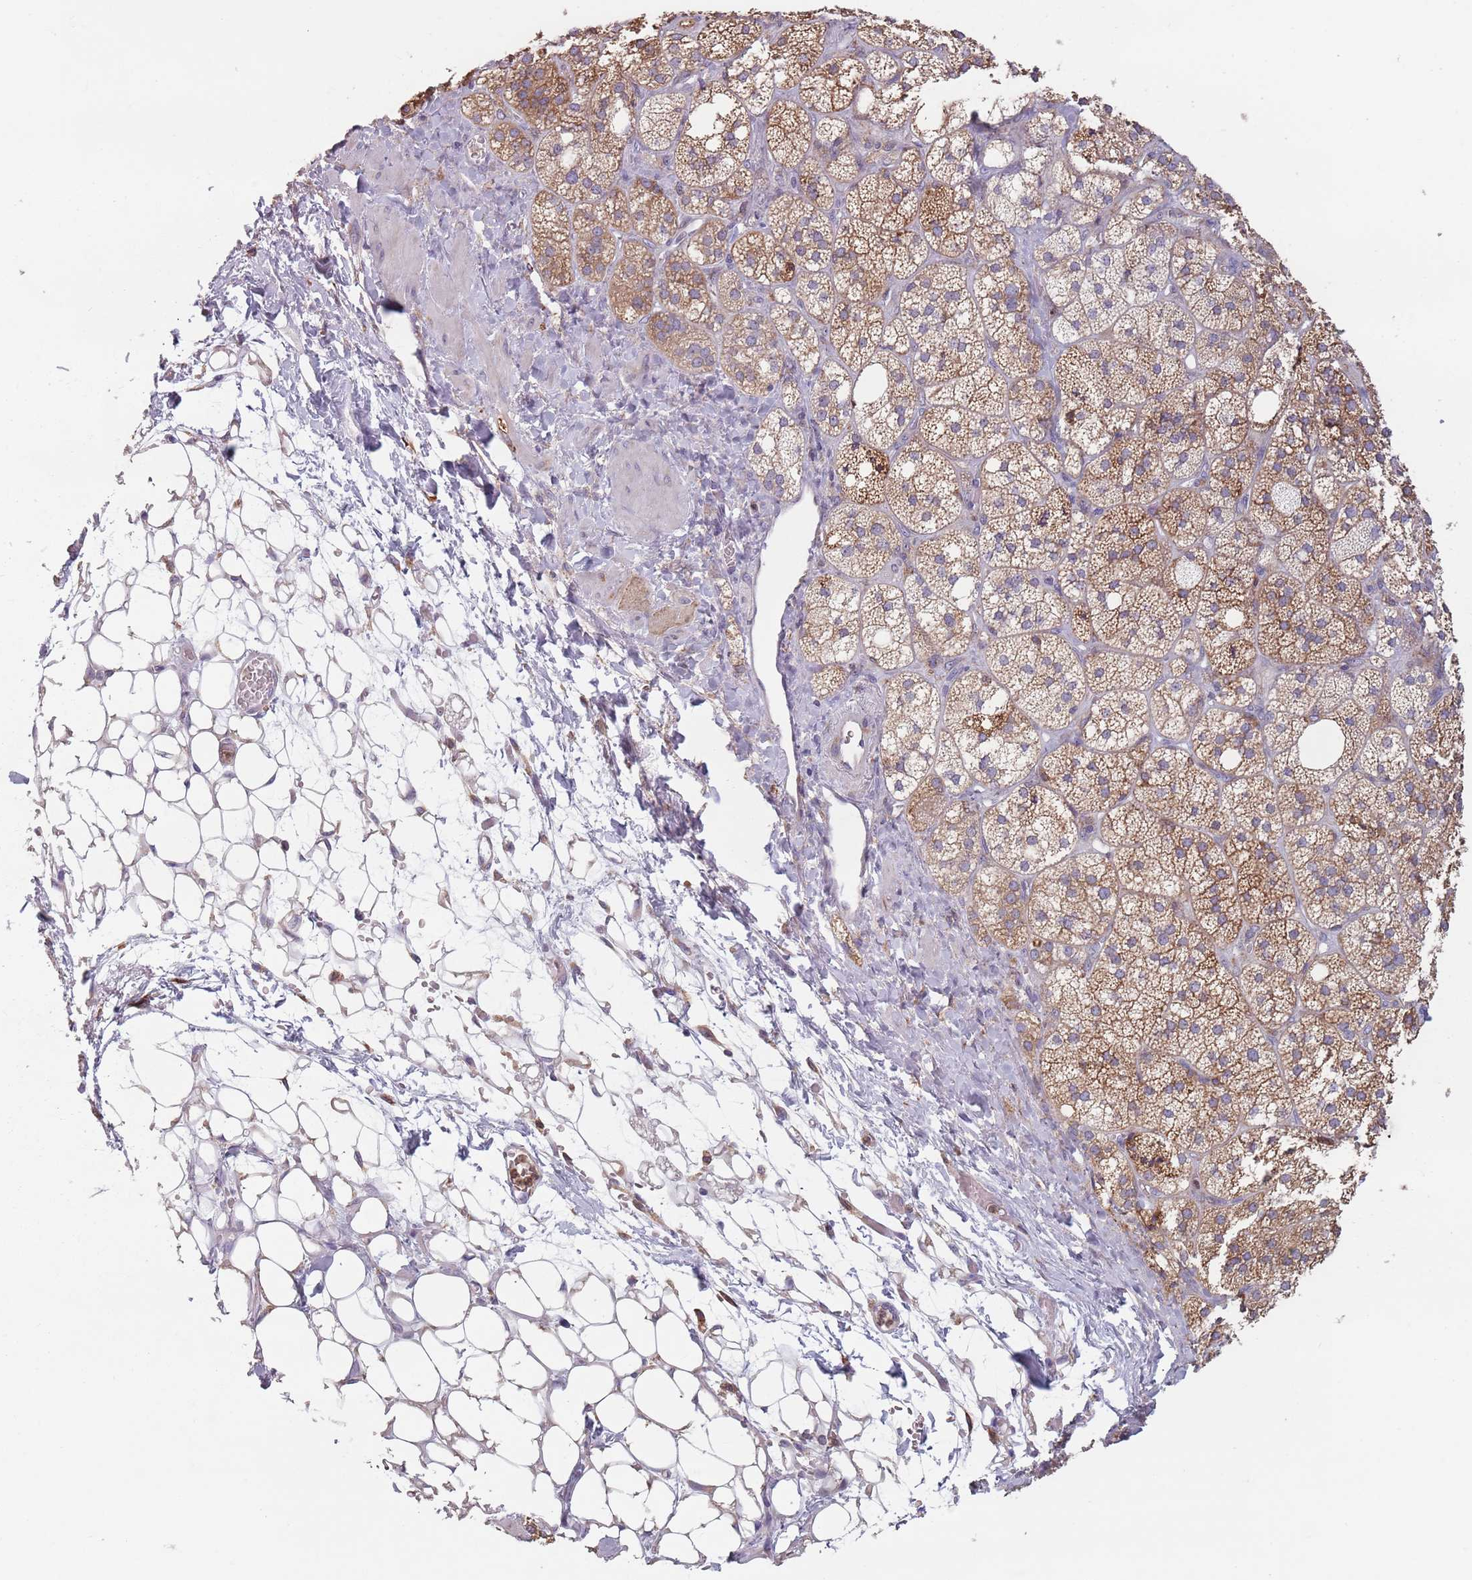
{"staining": {"intensity": "weak", "quantity": ">75%", "location": "cytoplasmic/membranous"}, "tissue": "adrenal gland", "cell_type": "Glandular cells", "image_type": "normal", "snomed": [{"axis": "morphology", "description": "Normal tissue, NOS"}, {"axis": "topography", "description": "Adrenal gland"}], "caption": "Protein staining exhibits weak cytoplasmic/membranous positivity in approximately >75% of glandular cells in benign adrenal gland. The protein is shown in brown color, while the nuclei are stained blue.", "gene": "RPS9", "patient": {"sex": "male", "age": 61}}